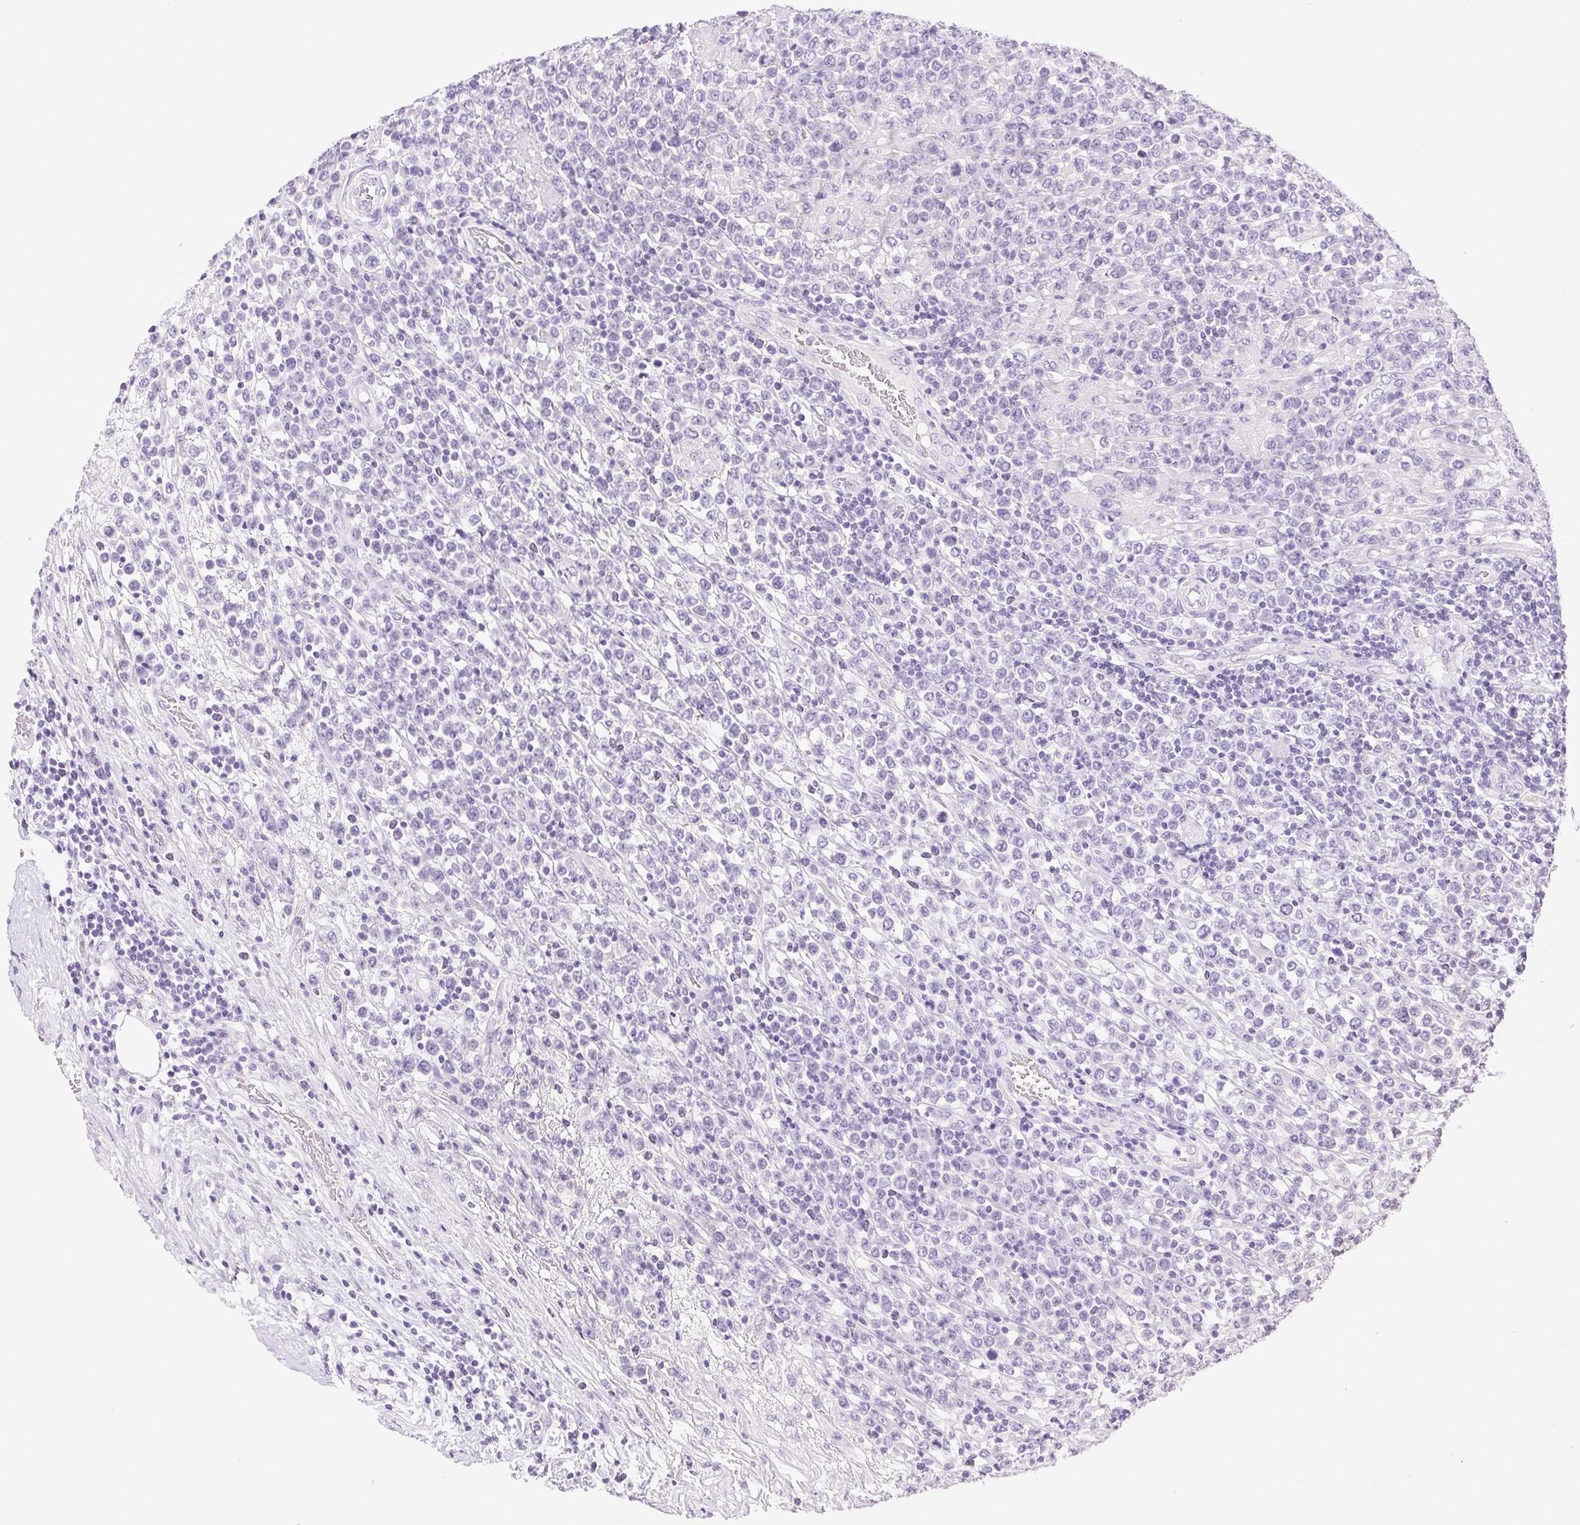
{"staining": {"intensity": "negative", "quantity": "none", "location": "none"}, "tissue": "lymphoma", "cell_type": "Tumor cells", "image_type": "cancer", "snomed": [{"axis": "morphology", "description": "Malignant lymphoma, non-Hodgkin's type, High grade"}, {"axis": "topography", "description": "Soft tissue"}], "caption": "High magnification brightfield microscopy of lymphoma stained with DAB (brown) and counterstained with hematoxylin (blue): tumor cells show no significant expression.", "gene": "CLDN10", "patient": {"sex": "female", "age": 56}}